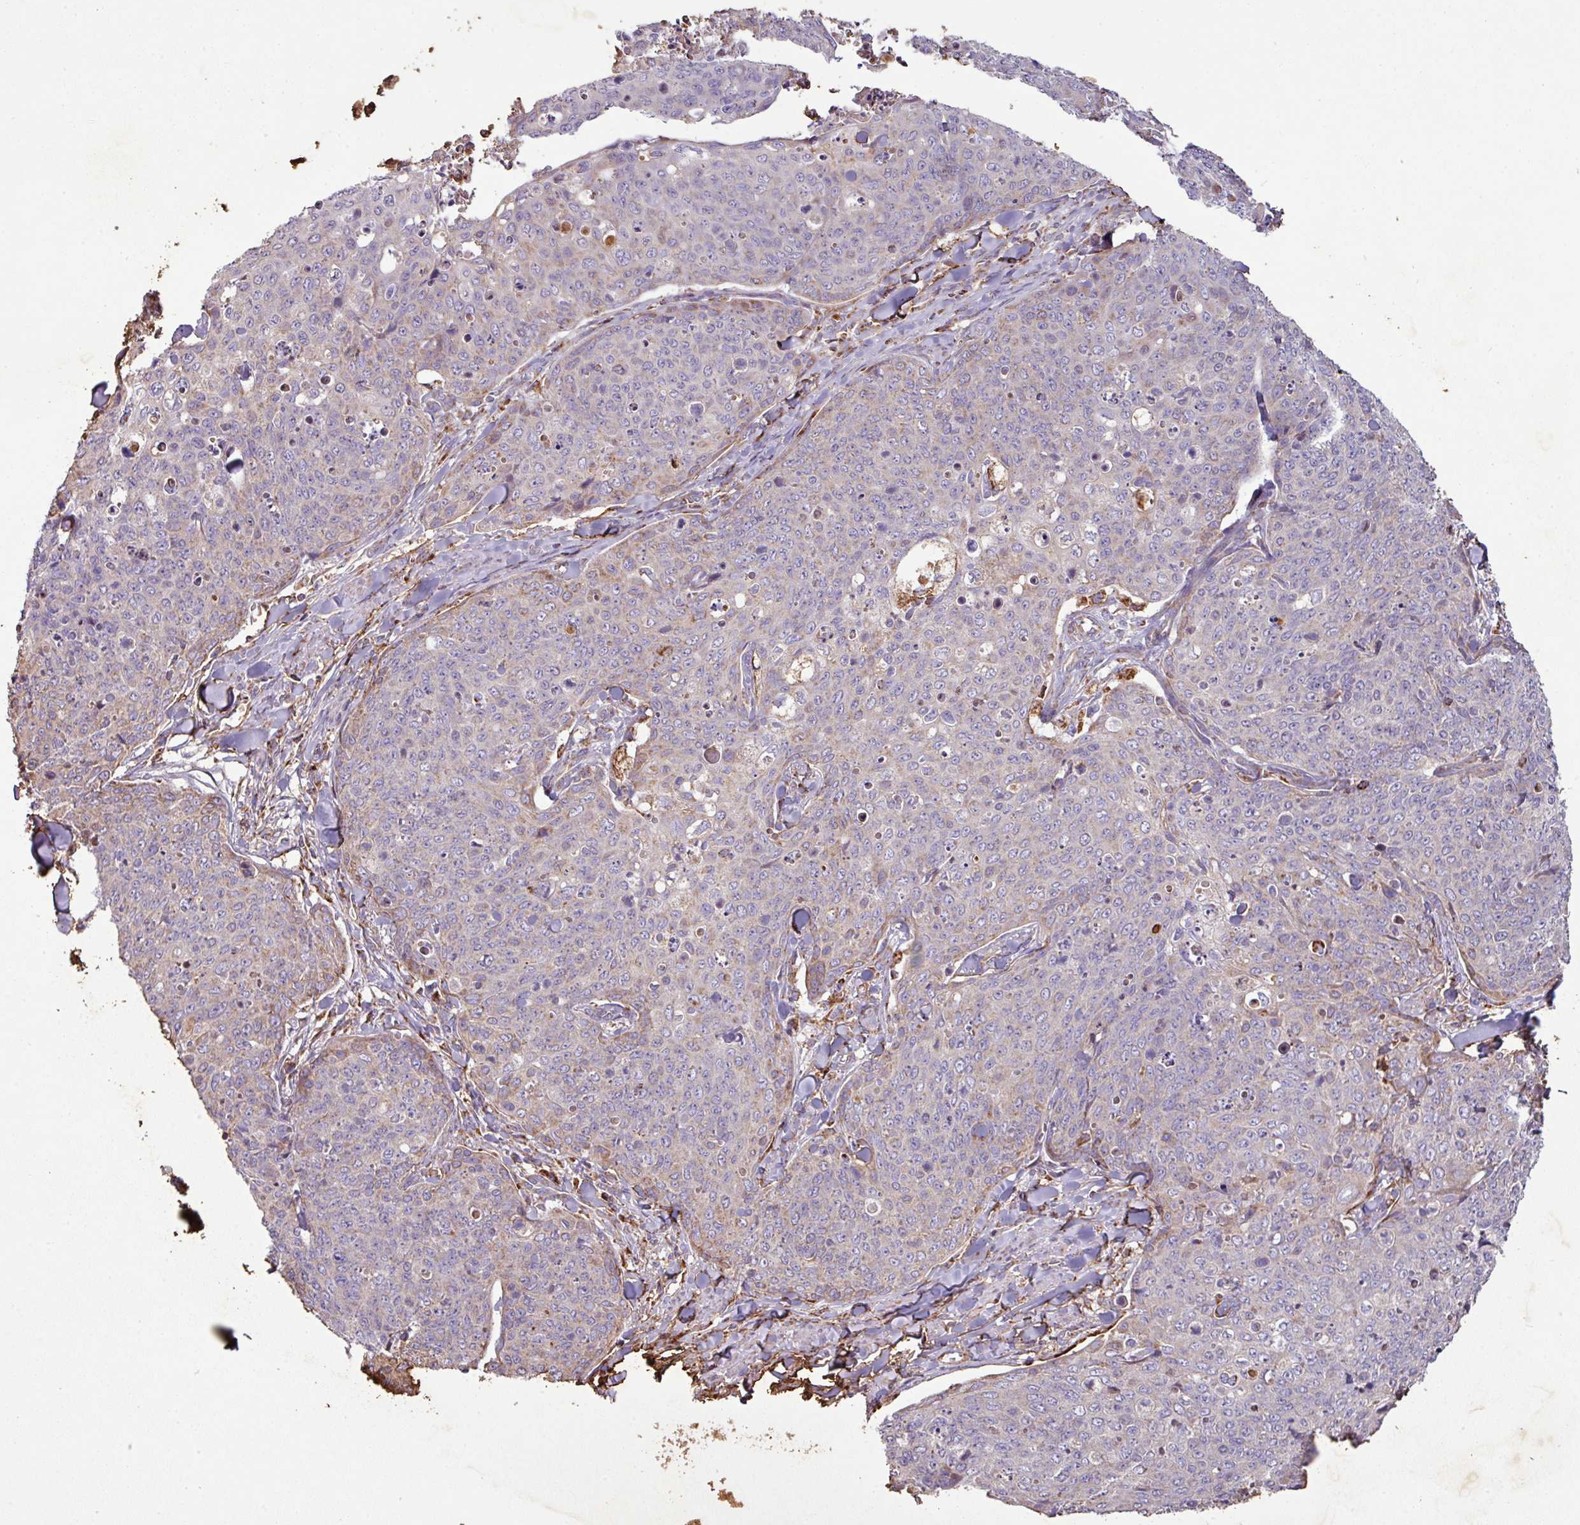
{"staining": {"intensity": "moderate", "quantity": "25%-75%", "location": "cytoplasmic/membranous"}, "tissue": "skin cancer", "cell_type": "Tumor cells", "image_type": "cancer", "snomed": [{"axis": "morphology", "description": "Squamous cell carcinoma, NOS"}, {"axis": "topography", "description": "Skin"}, {"axis": "topography", "description": "Vulva"}], "caption": "Protein staining of skin squamous cell carcinoma tissue displays moderate cytoplasmic/membranous positivity in about 25%-75% of tumor cells.", "gene": "SQOR", "patient": {"sex": "female", "age": 85}}